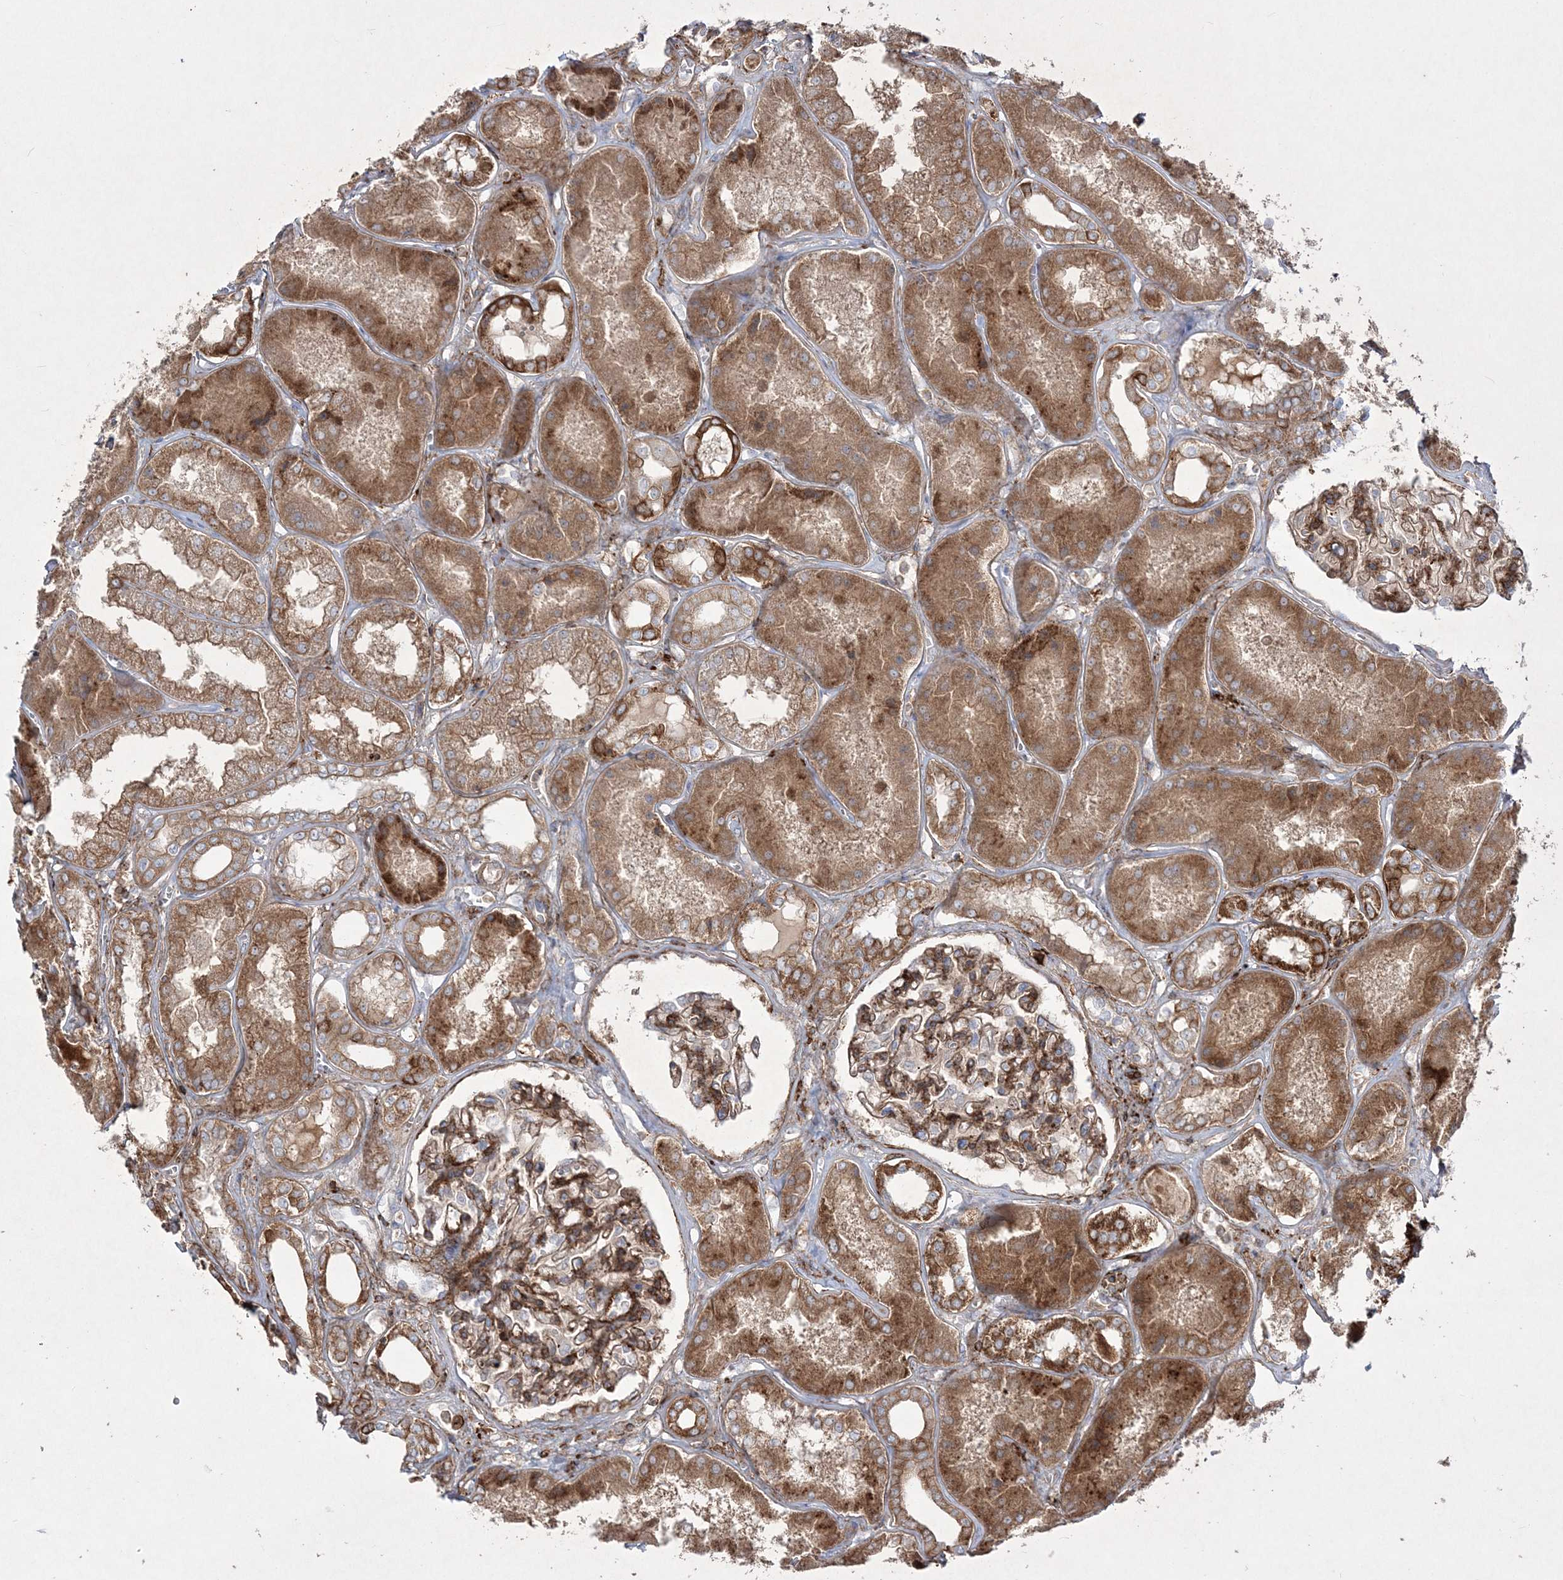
{"staining": {"intensity": "strong", "quantity": "25%-75%", "location": "cytoplasmic/membranous"}, "tissue": "kidney", "cell_type": "Cells in glomeruli", "image_type": "normal", "snomed": [{"axis": "morphology", "description": "Normal tissue, NOS"}, {"axis": "topography", "description": "Kidney"}], "caption": "About 25%-75% of cells in glomeruli in normal kidney reveal strong cytoplasmic/membranous protein staining as visualized by brown immunohistochemical staining.", "gene": "RICTOR", "patient": {"sex": "female", "age": 56}}